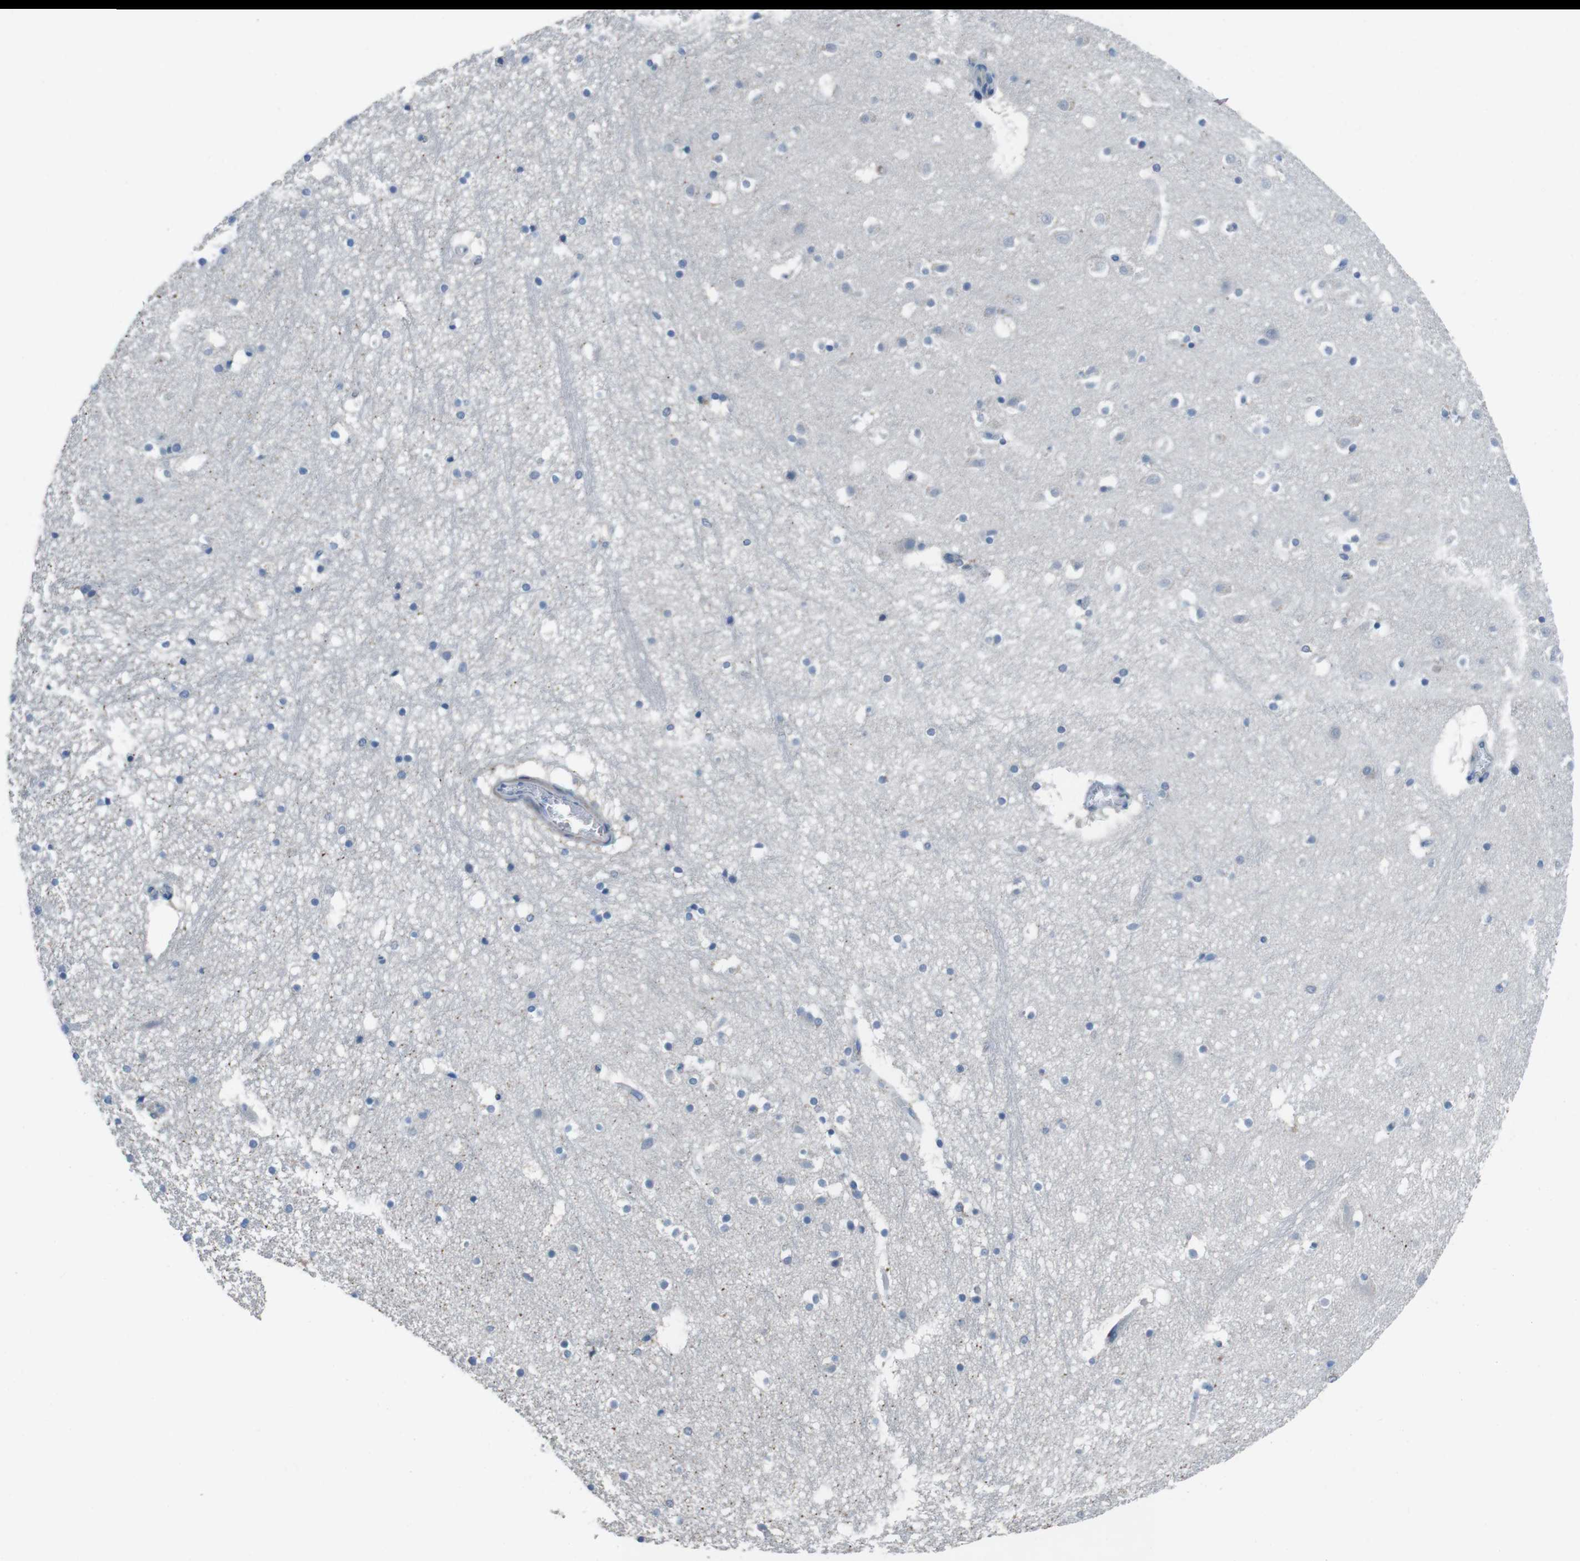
{"staining": {"intensity": "weak", "quantity": "<25%", "location": "cytoplasmic/membranous"}, "tissue": "hippocampus", "cell_type": "Glial cells", "image_type": "normal", "snomed": [{"axis": "morphology", "description": "Normal tissue, NOS"}, {"axis": "topography", "description": "Hippocampus"}], "caption": "Immunohistochemistry (IHC) image of normal hippocampus stained for a protein (brown), which demonstrates no expression in glial cells.", "gene": "CYP2C19", "patient": {"sex": "male", "age": 45}}